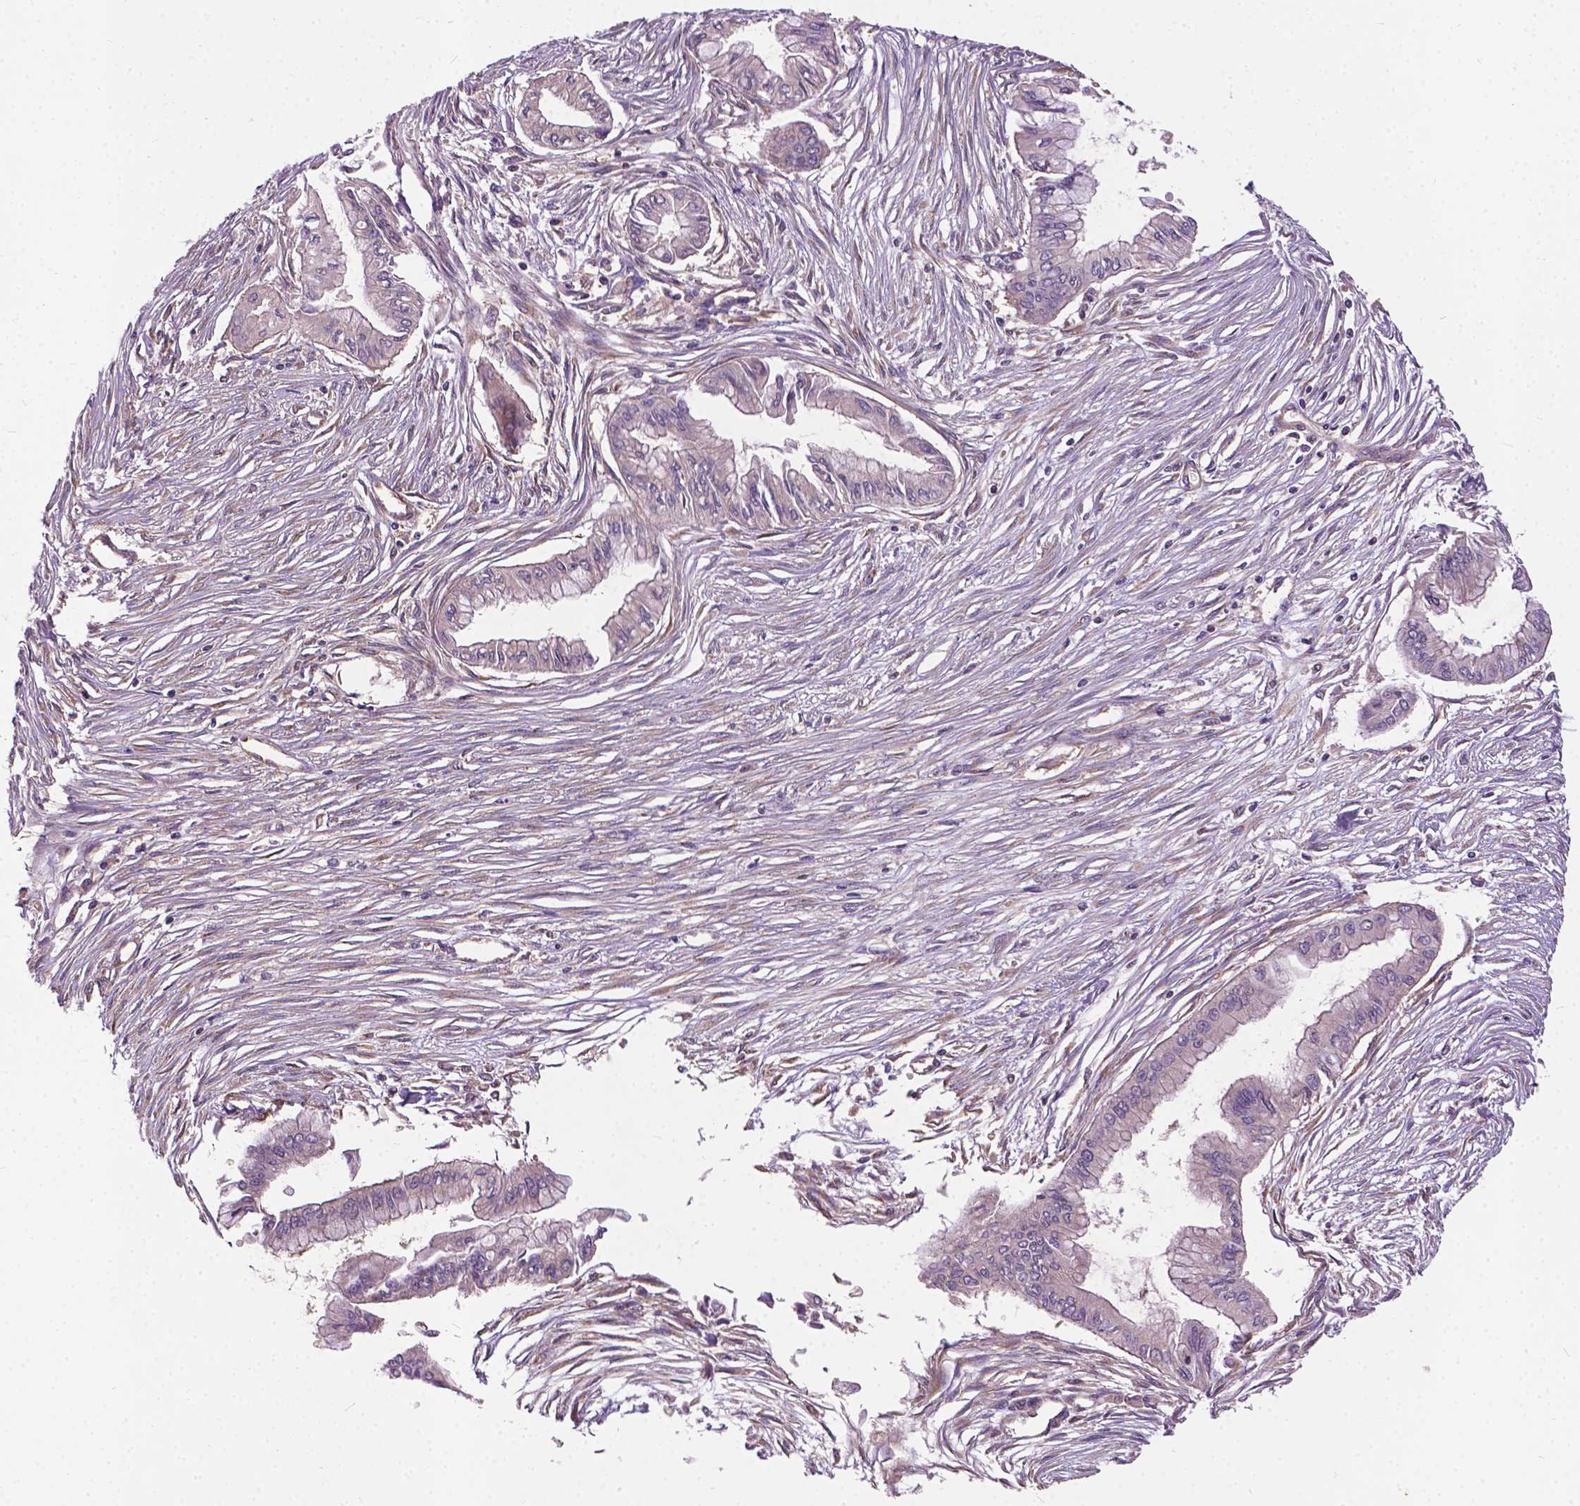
{"staining": {"intensity": "negative", "quantity": "none", "location": "none"}, "tissue": "pancreatic cancer", "cell_type": "Tumor cells", "image_type": "cancer", "snomed": [{"axis": "morphology", "description": "Adenocarcinoma, NOS"}, {"axis": "topography", "description": "Pancreas"}], "caption": "There is no significant expression in tumor cells of pancreatic cancer (adenocarcinoma).", "gene": "MZT1", "patient": {"sex": "female", "age": 68}}